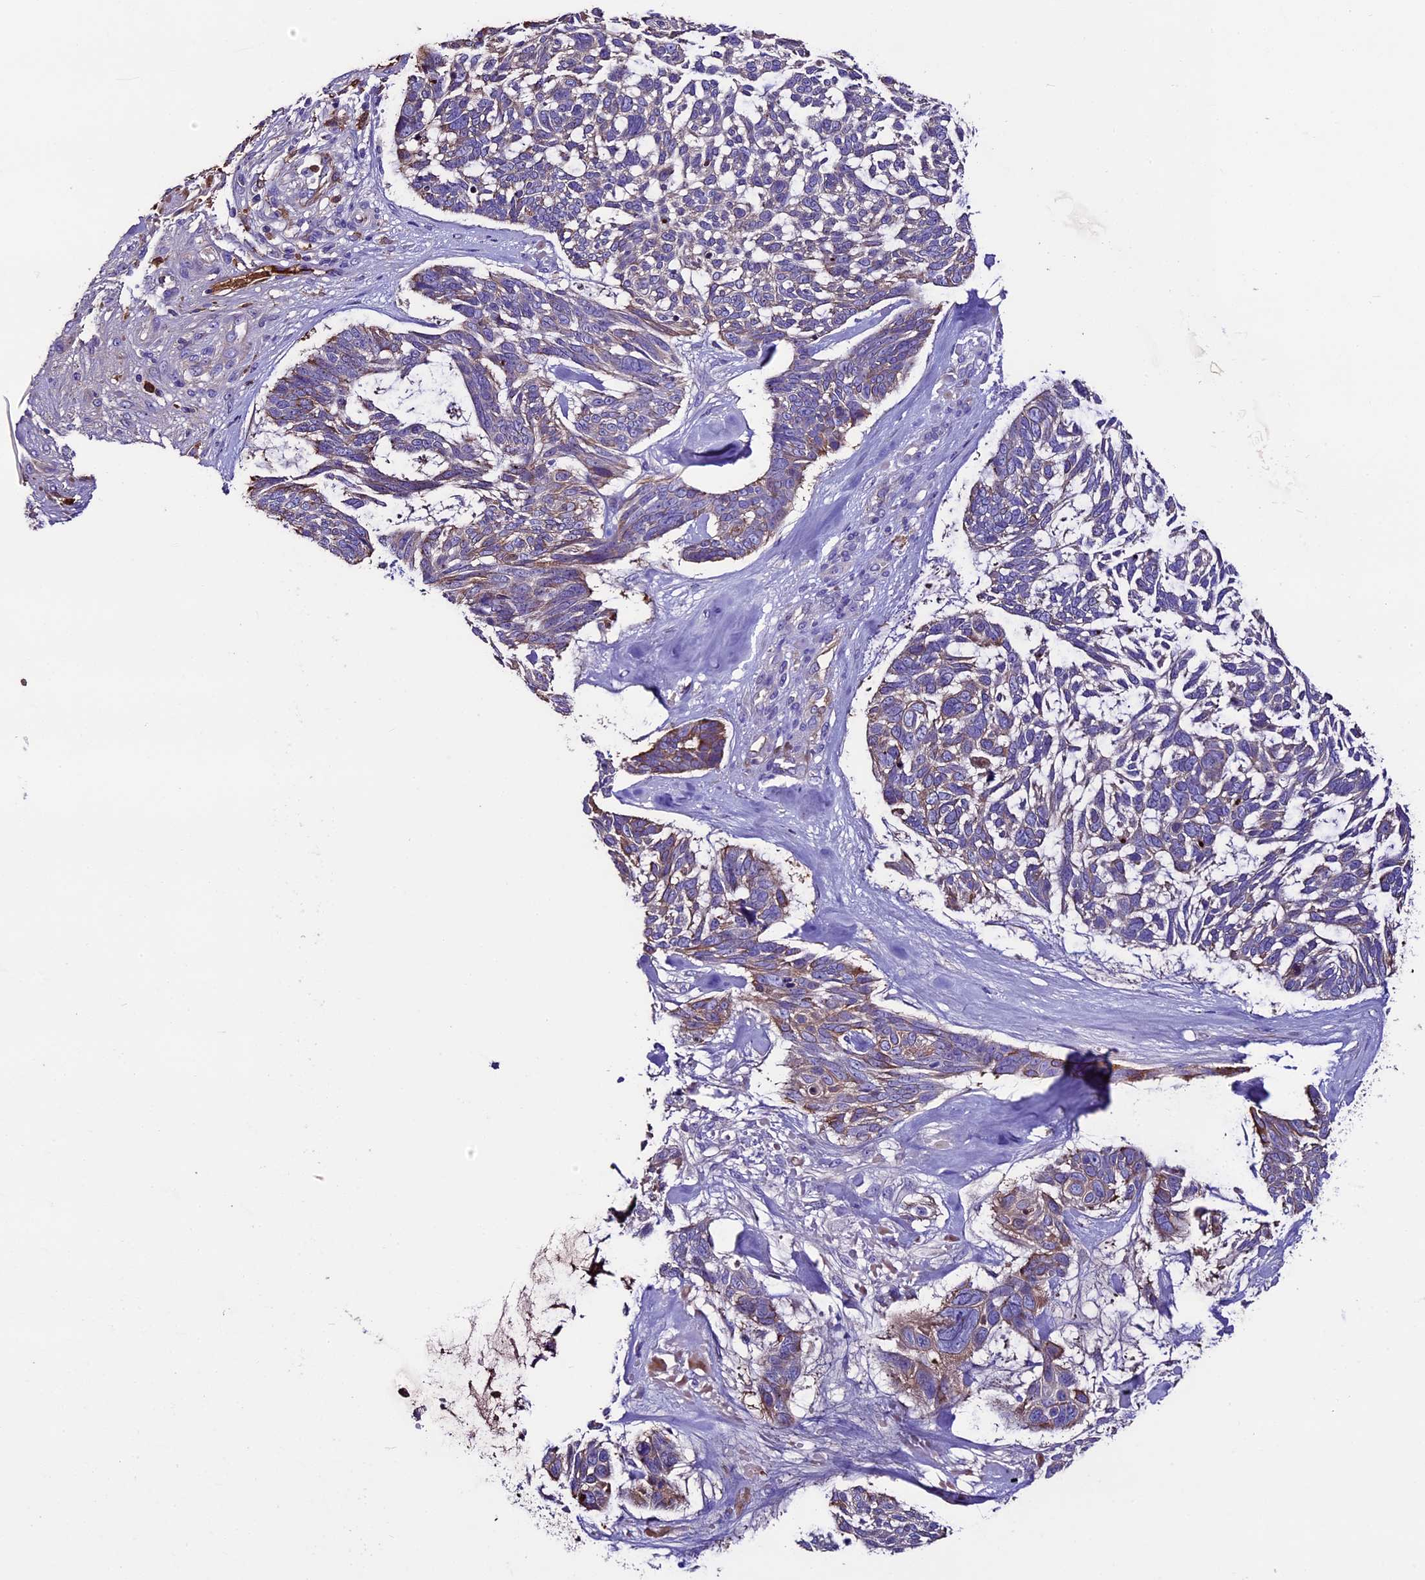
{"staining": {"intensity": "weak", "quantity": "25%-75%", "location": "cytoplasmic/membranous"}, "tissue": "skin cancer", "cell_type": "Tumor cells", "image_type": "cancer", "snomed": [{"axis": "morphology", "description": "Basal cell carcinoma"}, {"axis": "topography", "description": "Skin"}], "caption": "Protein staining demonstrates weak cytoplasmic/membranous expression in about 25%-75% of tumor cells in basal cell carcinoma (skin). The staining was performed using DAB, with brown indicating positive protein expression. Nuclei are stained blue with hematoxylin.", "gene": "TCP11L2", "patient": {"sex": "male", "age": 88}}